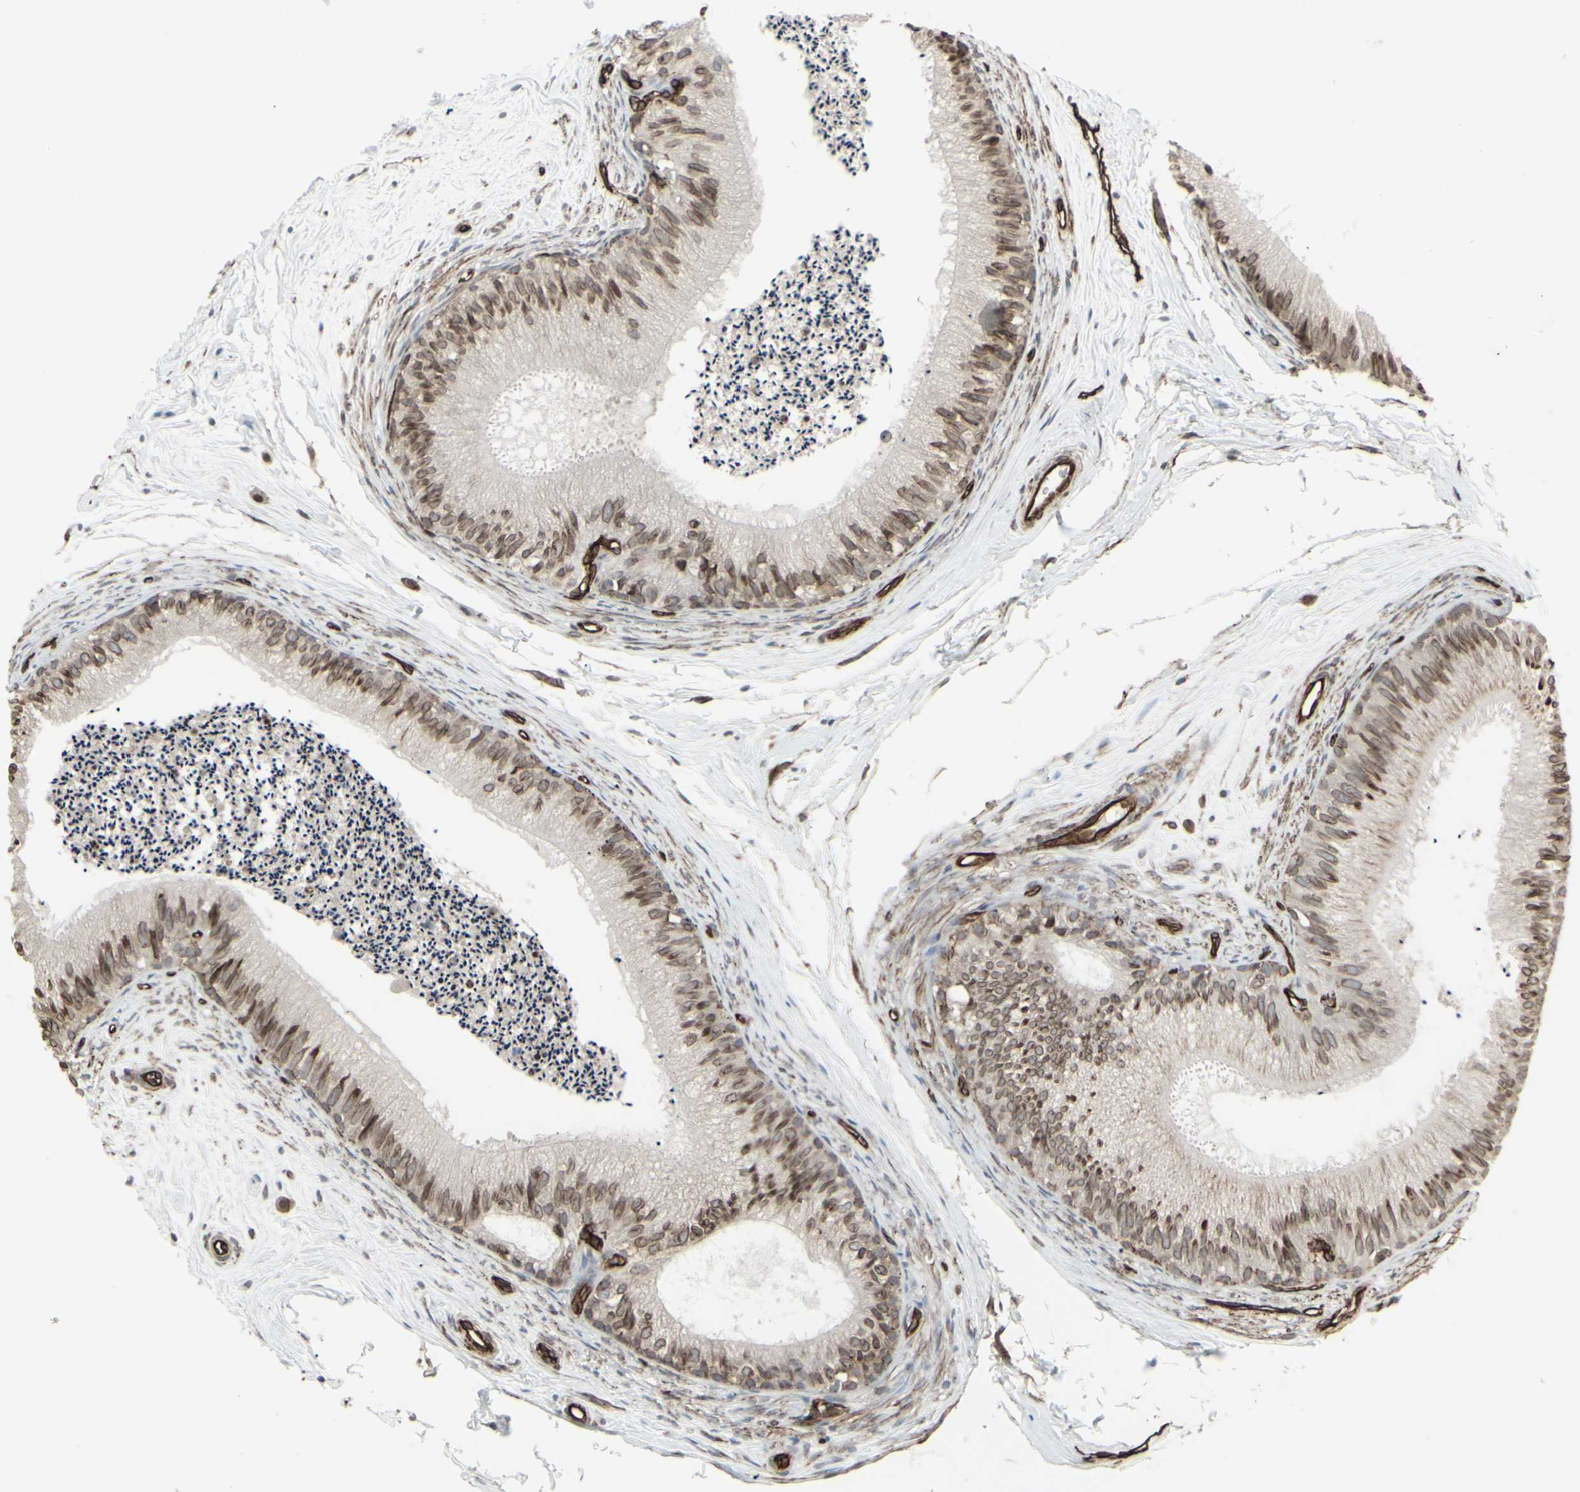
{"staining": {"intensity": "moderate", "quantity": ">75%", "location": "cytoplasmic/membranous,nuclear"}, "tissue": "epididymis", "cell_type": "Glandular cells", "image_type": "normal", "snomed": [{"axis": "morphology", "description": "Normal tissue, NOS"}, {"axis": "topography", "description": "Epididymis"}], "caption": "Protein expression analysis of benign human epididymis reveals moderate cytoplasmic/membranous,nuclear positivity in approximately >75% of glandular cells. The staining is performed using DAB brown chromogen to label protein expression. The nuclei are counter-stained blue using hematoxylin.", "gene": "DTX3L", "patient": {"sex": "male", "age": 56}}